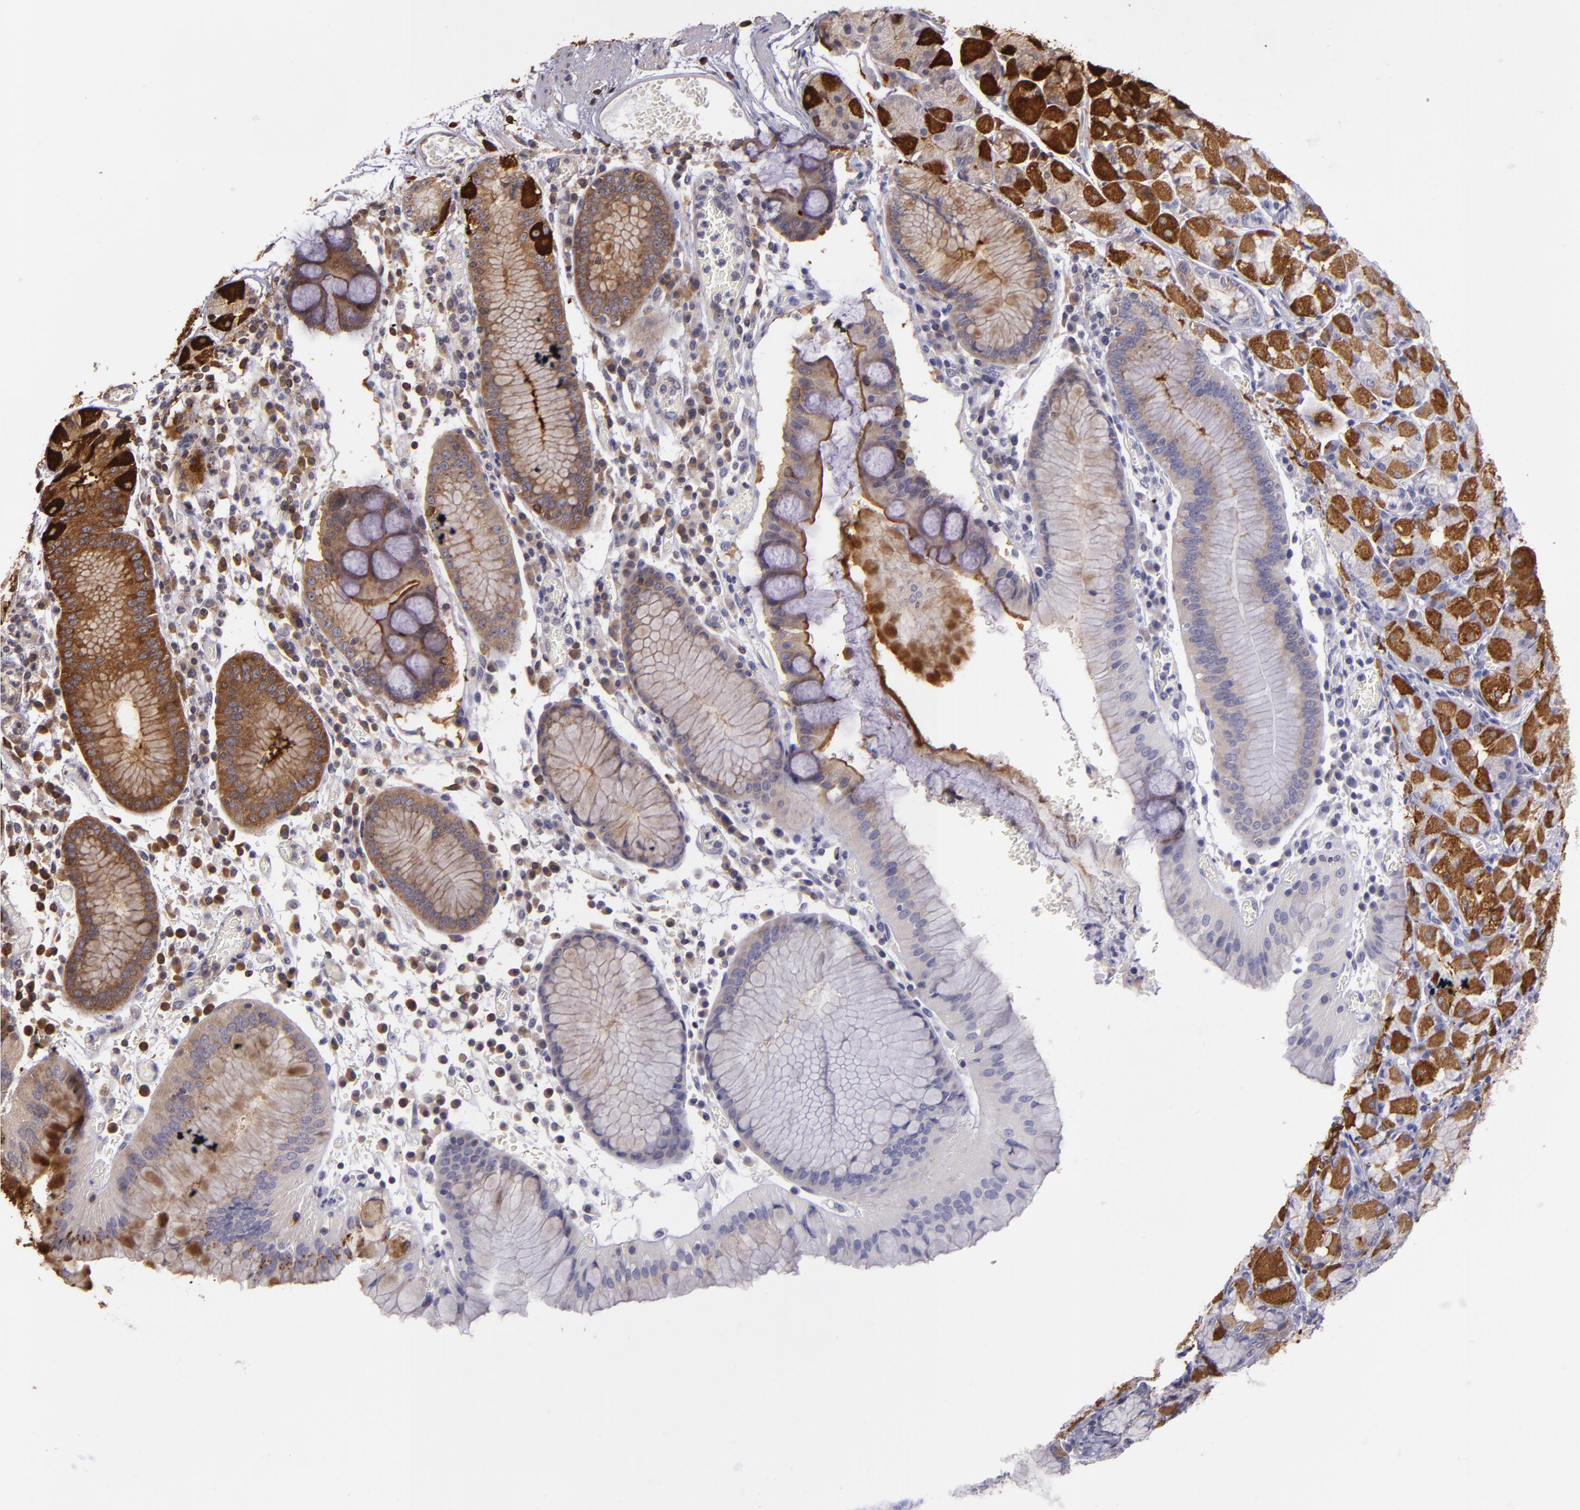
{"staining": {"intensity": "strong", "quantity": ">75%", "location": "cytoplasmic/membranous"}, "tissue": "stomach", "cell_type": "Glandular cells", "image_type": "normal", "snomed": [{"axis": "morphology", "description": "Normal tissue, NOS"}, {"axis": "topography", "description": "Stomach, lower"}], "caption": "IHC photomicrograph of normal stomach: human stomach stained using IHC shows high levels of strong protein expression localized specifically in the cytoplasmic/membranous of glandular cells, appearing as a cytoplasmic/membranous brown color.", "gene": "SLC9A3R1", "patient": {"sex": "female", "age": 73}}